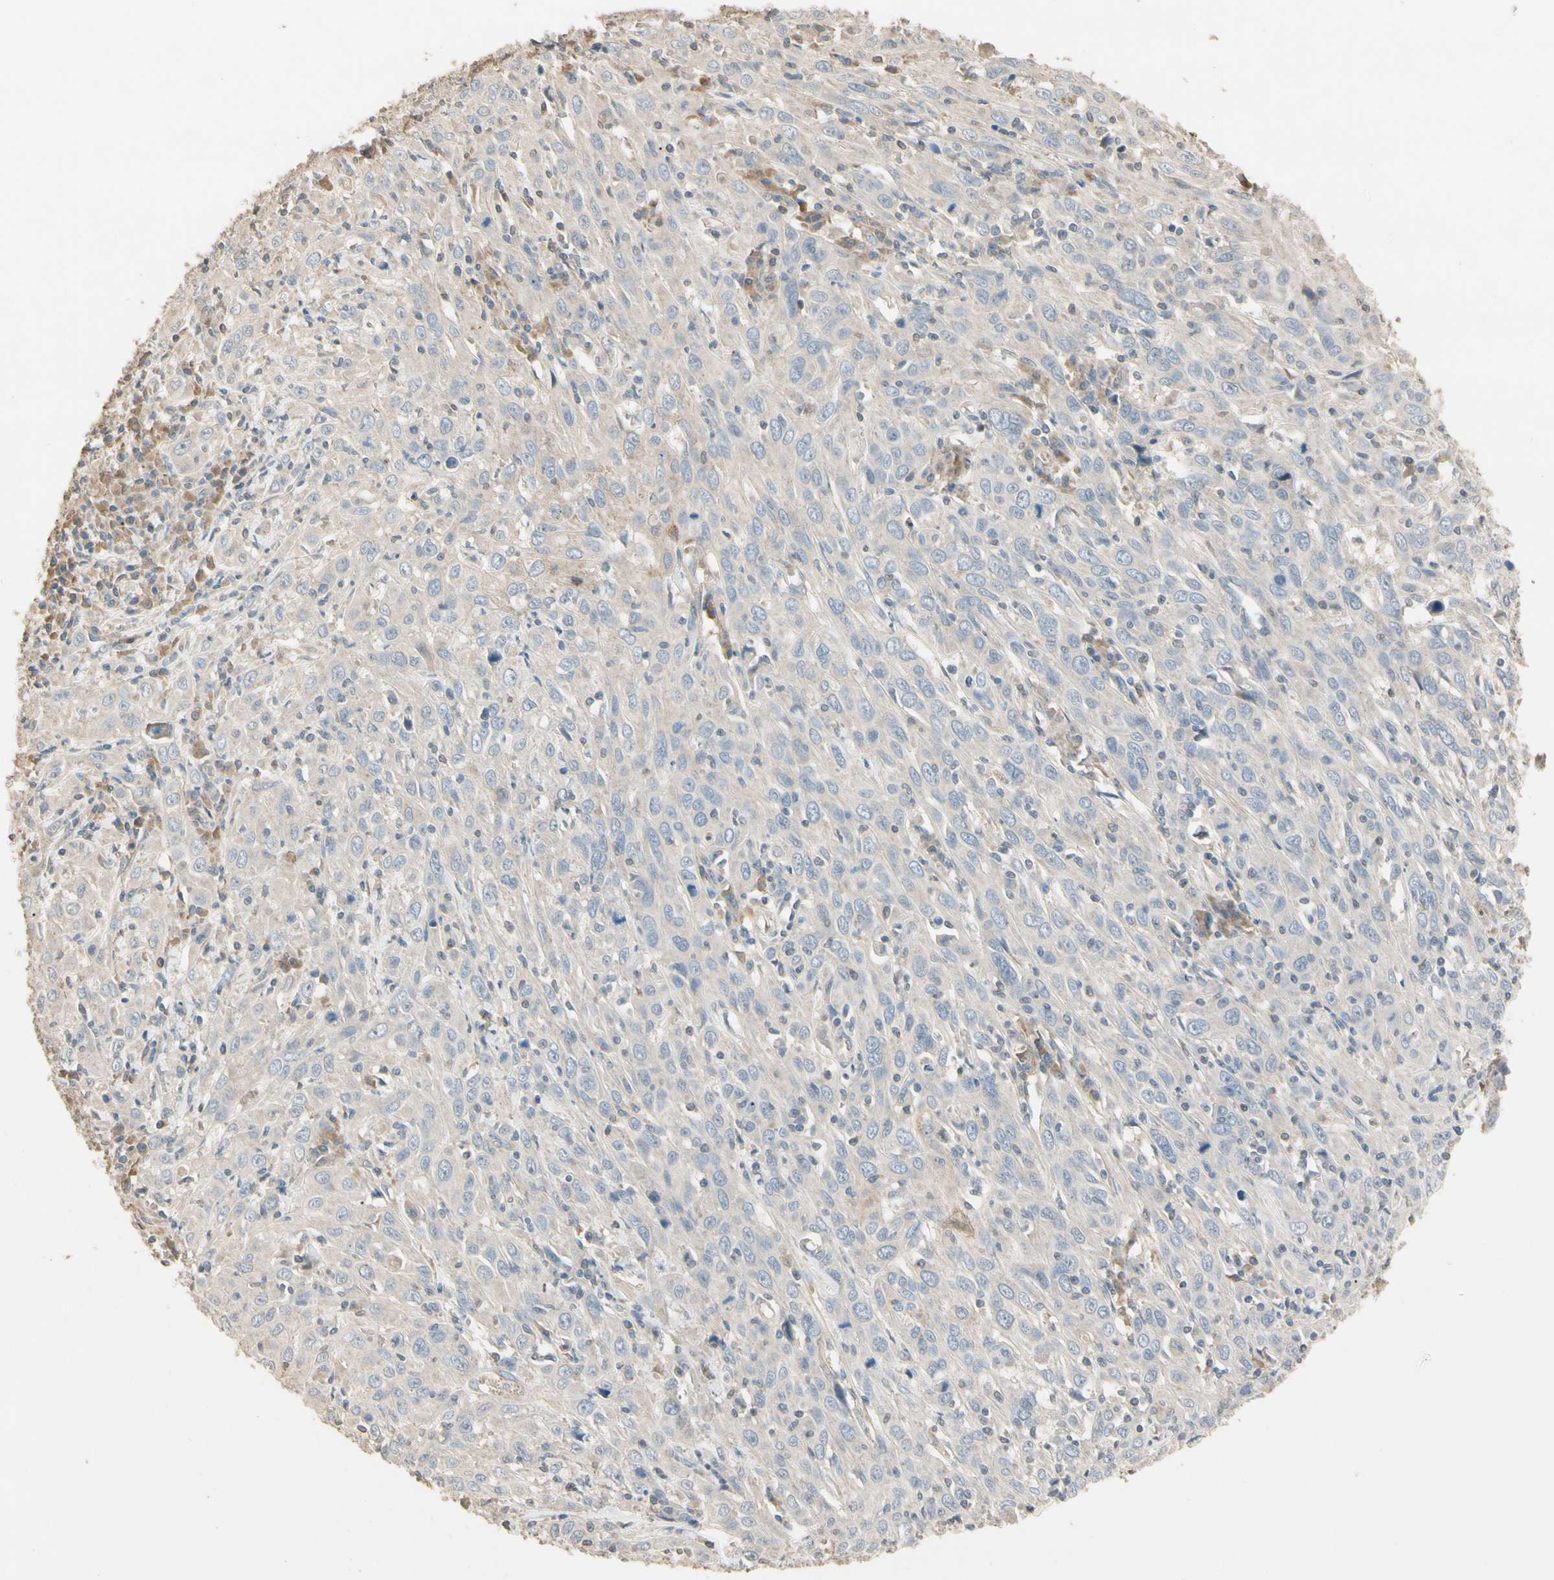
{"staining": {"intensity": "weak", "quantity": "<25%", "location": "cytoplasmic/membranous"}, "tissue": "cervical cancer", "cell_type": "Tumor cells", "image_type": "cancer", "snomed": [{"axis": "morphology", "description": "Squamous cell carcinoma, NOS"}, {"axis": "topography", "description": "Cervix"}], "caption": "There is no significant staining in tumor cells of cervical cancer (squamous cell carcinoma). (Brightfield microscopy of DAB (3,3'-diaminobenzidine) immunohistochemistry at high magnification).", "gene": "CDH6", "patient": {"sex": "female", "age": 46}}